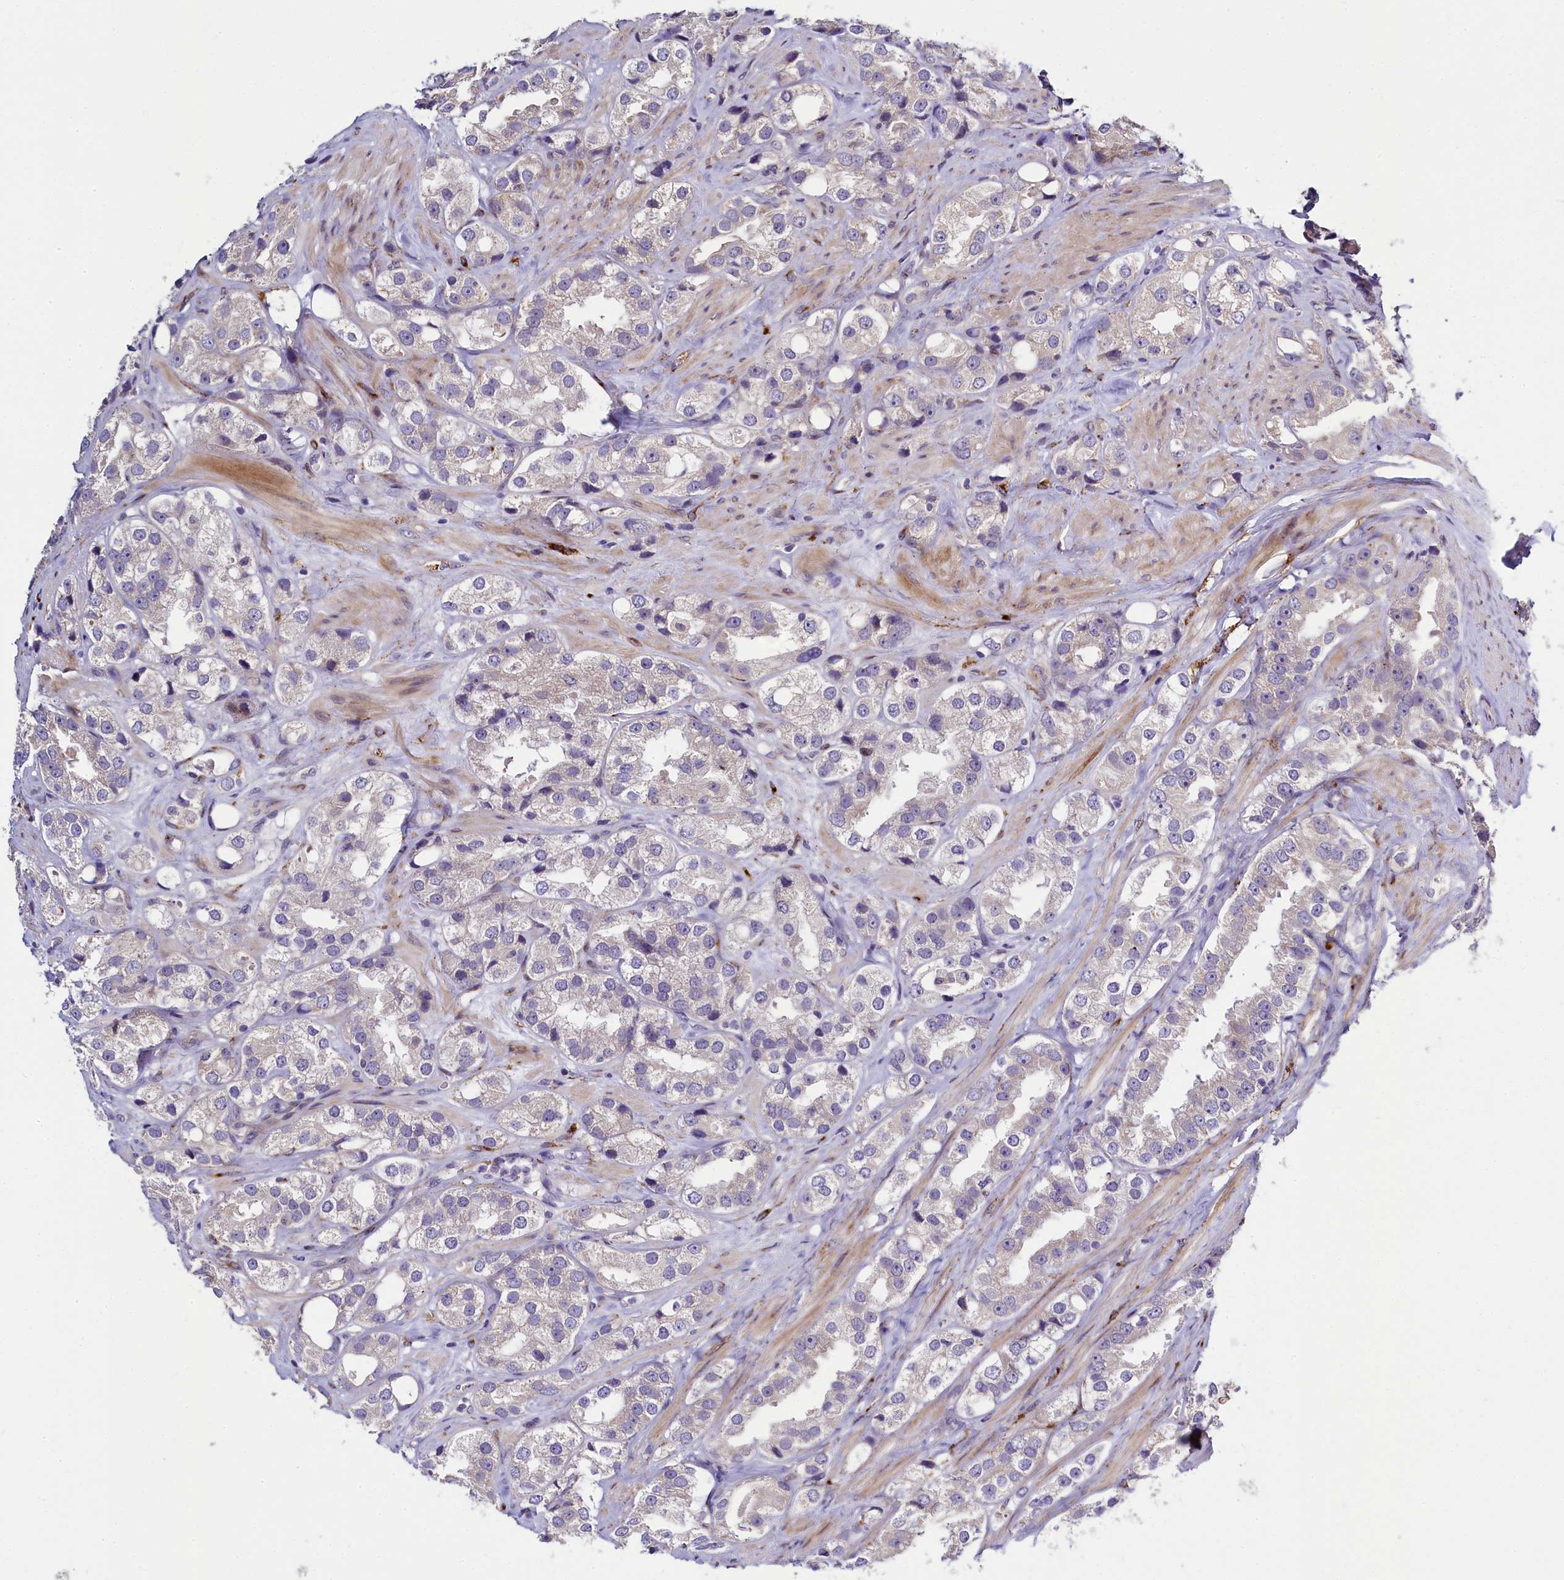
{"staining": {"intensity": "negative", "quantity": "none", "location": "none"}, "tissue": "prostate cancer", "cell_type": "Tumor cells", "image_type": "cancer", "snomed": [{"axis": "morphology", "description": "Adenocarcinoma, NOS"}, {"axis": "topography", "description": "Prostate"}], "caption": "A high-resolution image shows immunohistochemistry (IHC) staining of adenocarcinoma (prostate), which displays no significant positivity in tumor cells. (Stains: DAB IHC with hematoxylin counter stain, Microscopy: brightfield microscopy at high magnification).", "gene": "MRC2", "patient": {"sex": "male", "age": 79}}